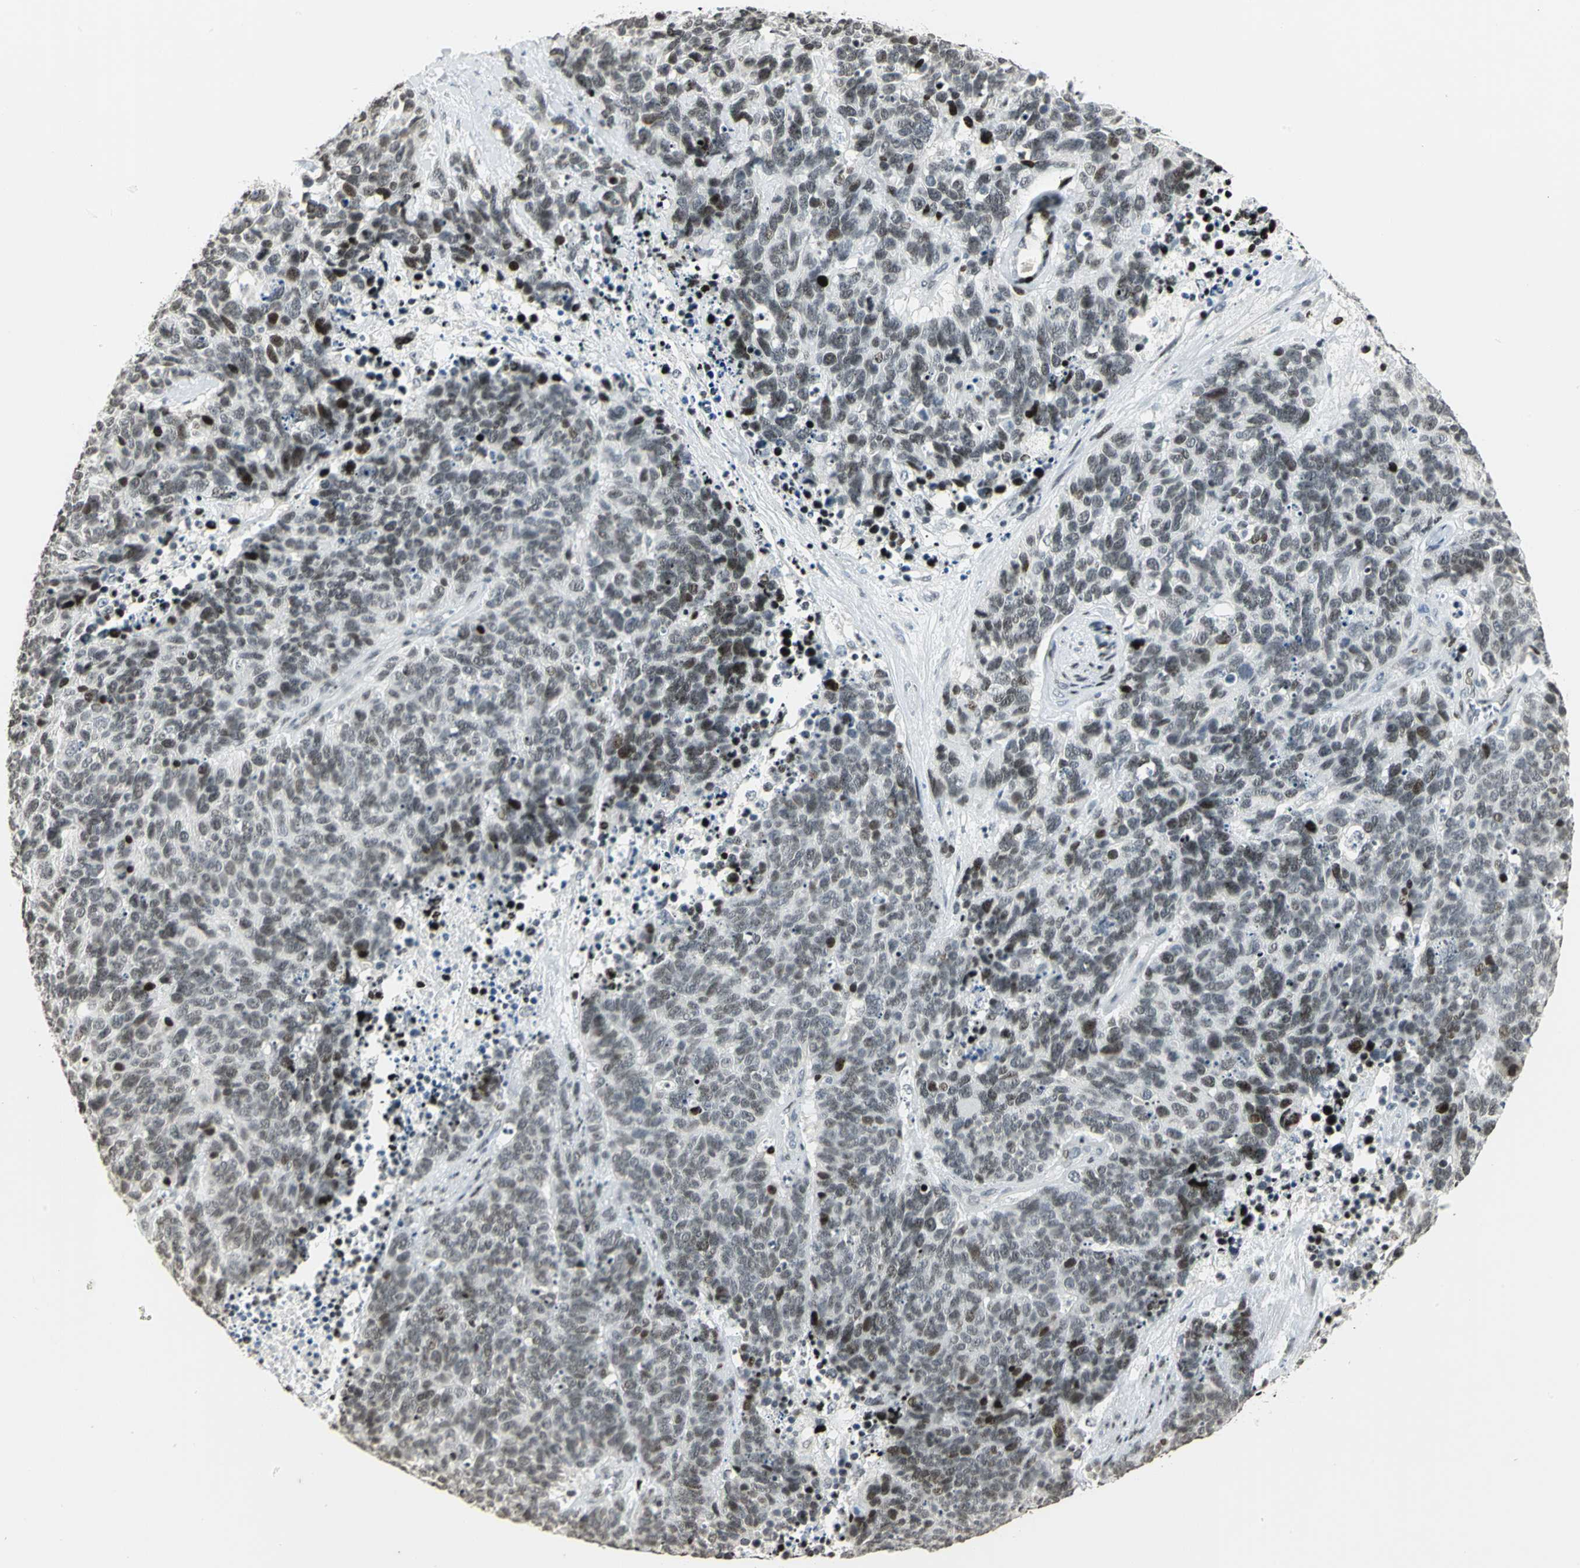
{"staining": {"intensity": "weak", "quantity": "<25%", "location": "nuclear"}, "tissue": "lung cancer", "cell_type": "Tumor cells", "image_type": "cancer", "snomed": [{"axis": "morphology", "description": "Neoplasm, malignant, NOS"}, {"axis": "topography", "description": "Lung"}], "caption": "Immunohistochemistry (IHC) of human lung cancer exhibits no positivity in tumor cells. (DAB (3,3'-diaminobenzidine) IHC with hematoxylin counter stain).", "gene": "KDM1A", "patient": {"sex": "female", "age": 58}}